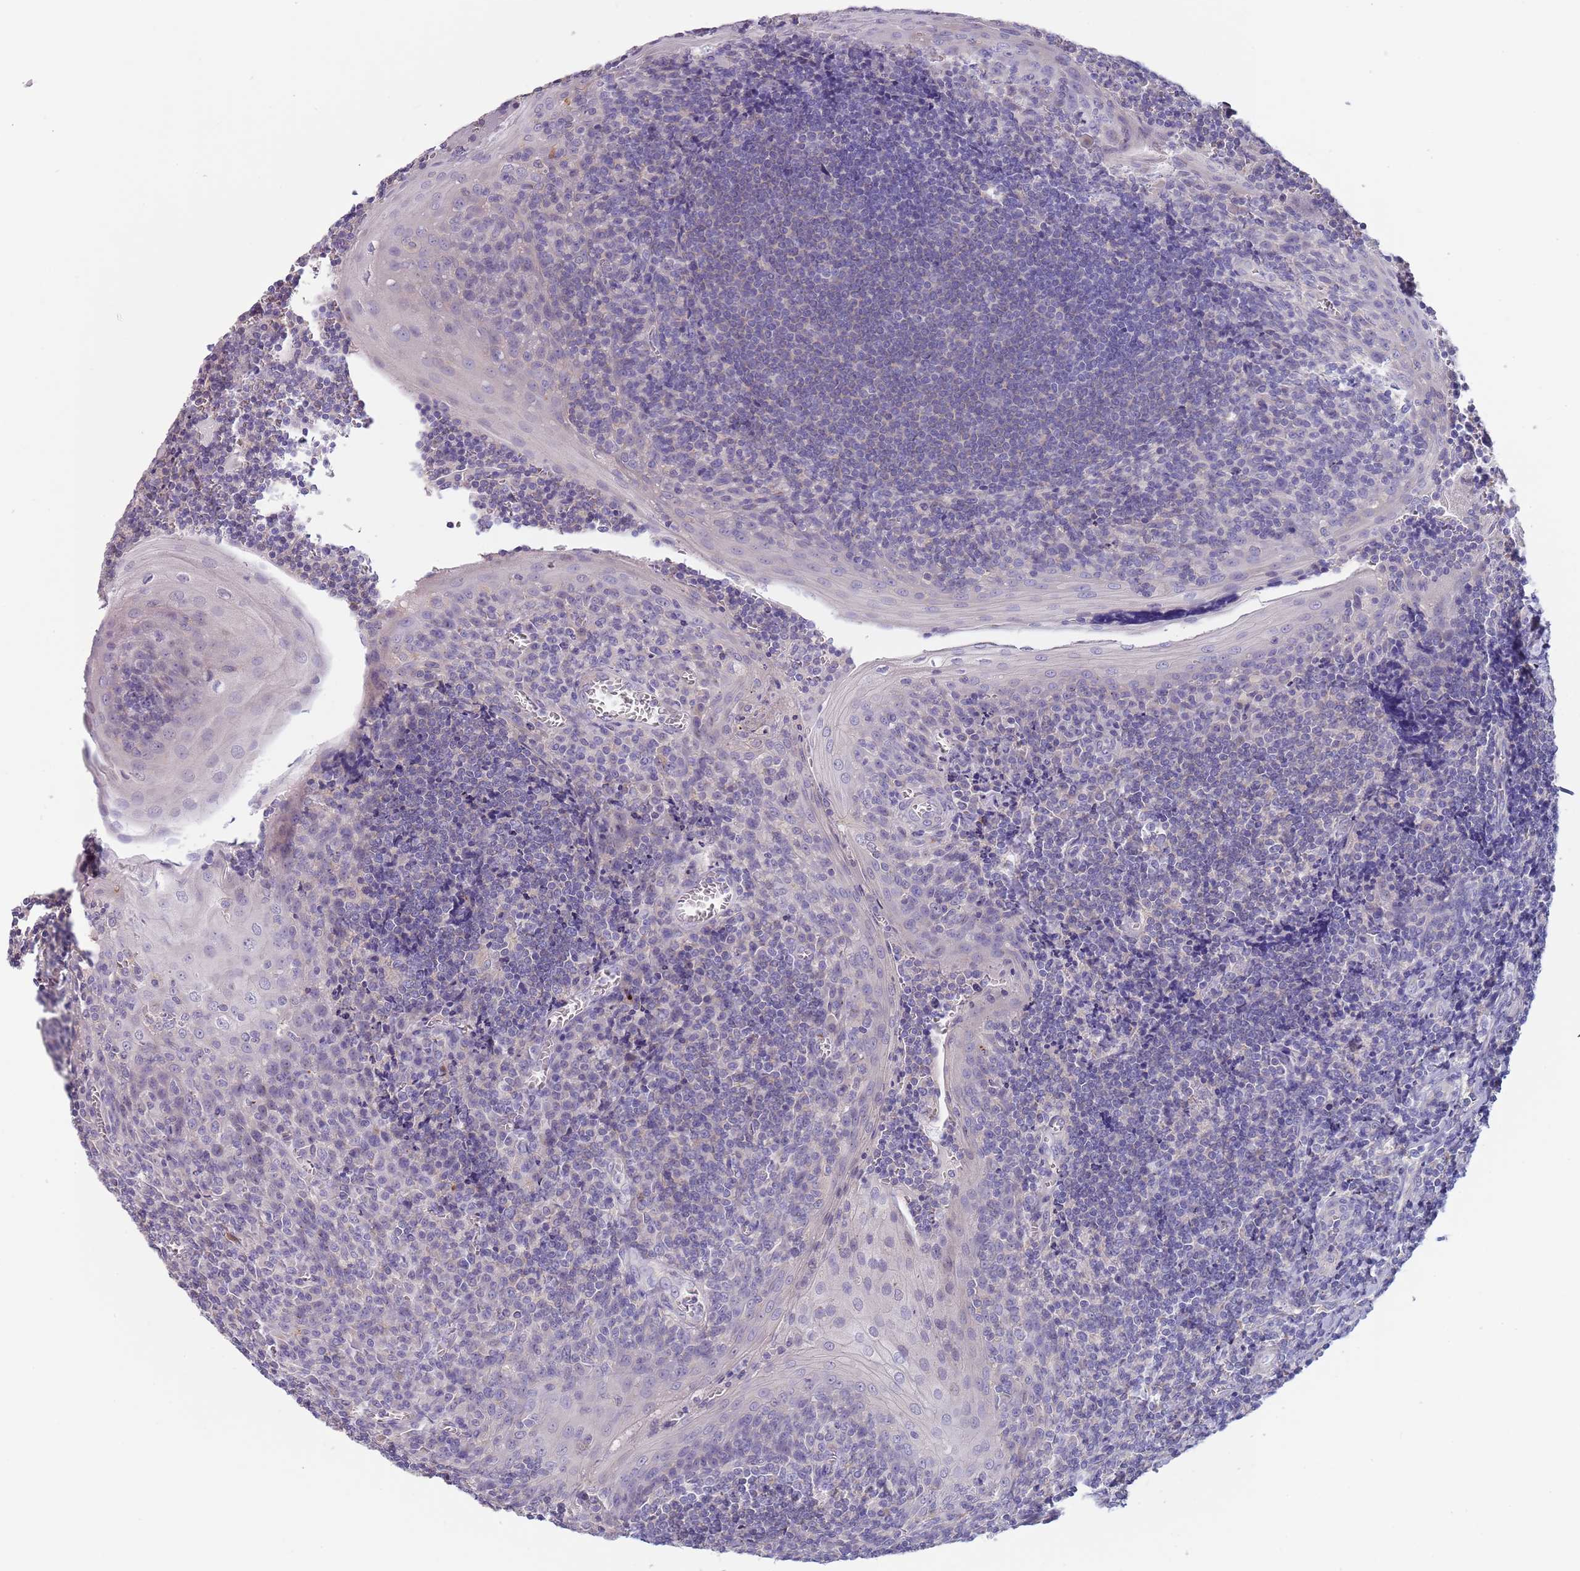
{"staining": {"intensity": "weak", "quantity": "<25%", "location": "cytoplasmic/membranous"}, "tissue": "tonsil", "cell_type": "Germinal center cells", "image_type": "normal", "snomed": [{"axis": "morphology", "description": "Normal tissue, NOS"}, {"axis": "topography", "description": "Tonsil"}], "caption": "Germinal center cells show no significant protein positivity in normal tonsil. Nuclei are stained in blue.", "gene": "MAN1C1", "patient": {"sex": "male", "age": 27}}